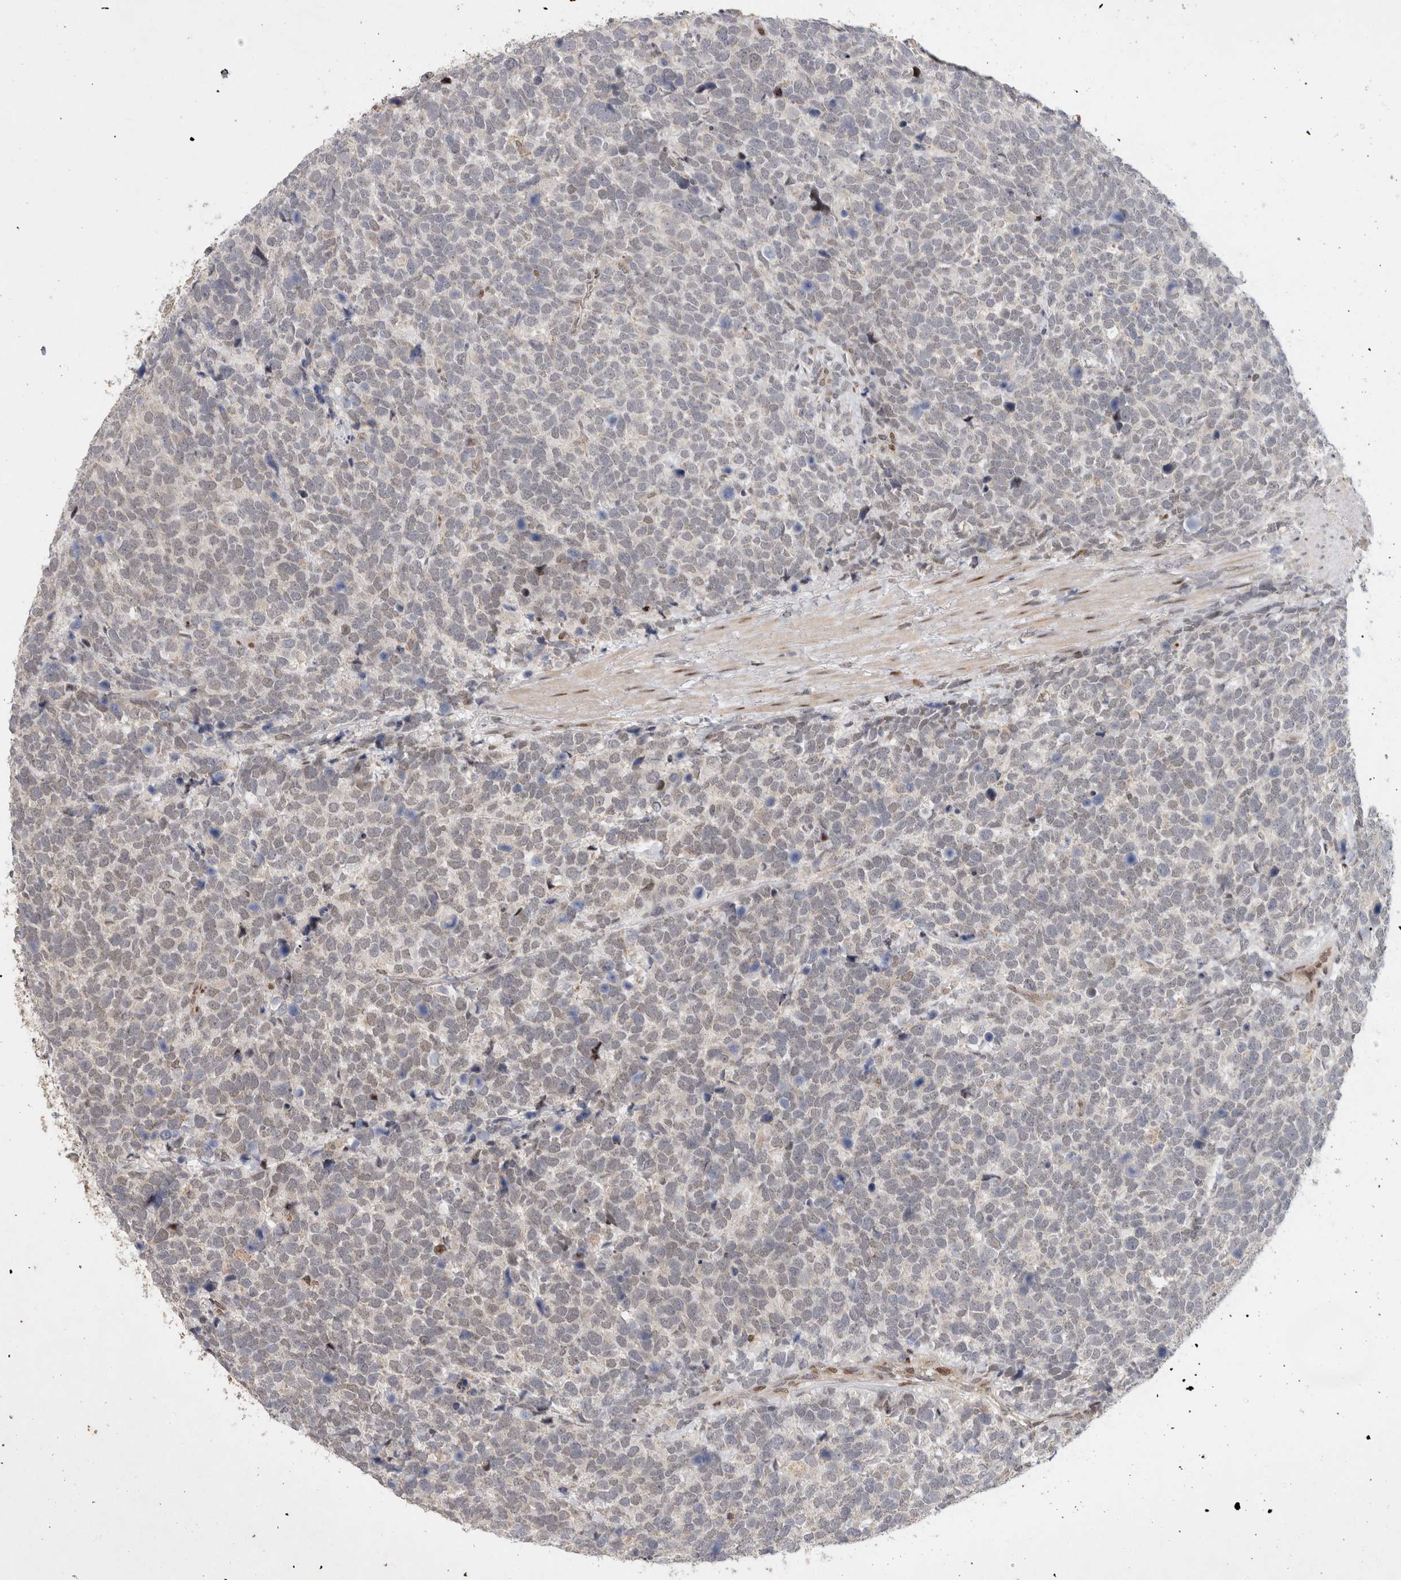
{"staining": {"intensity": "negative", "quantity": "none", "location": "none"}, "tissue": "urothelial cancer", "cell_type": "Tumor cells", "image_type": "cancer", "snomed": [{"axis": "morphology", "description": "Urothelial carcinoma, High grade"}, {"axis": "topography", "description": "Urinary bladder"}], "caption": "Urothelial cancer was stained to show a protein in brown. There is no significant staining in tumor cells. (Brightfield microscopy of DAB IHC at high magnification).", "gene": "C8orf58", "patient": {"sex": "female", "age": 82}}